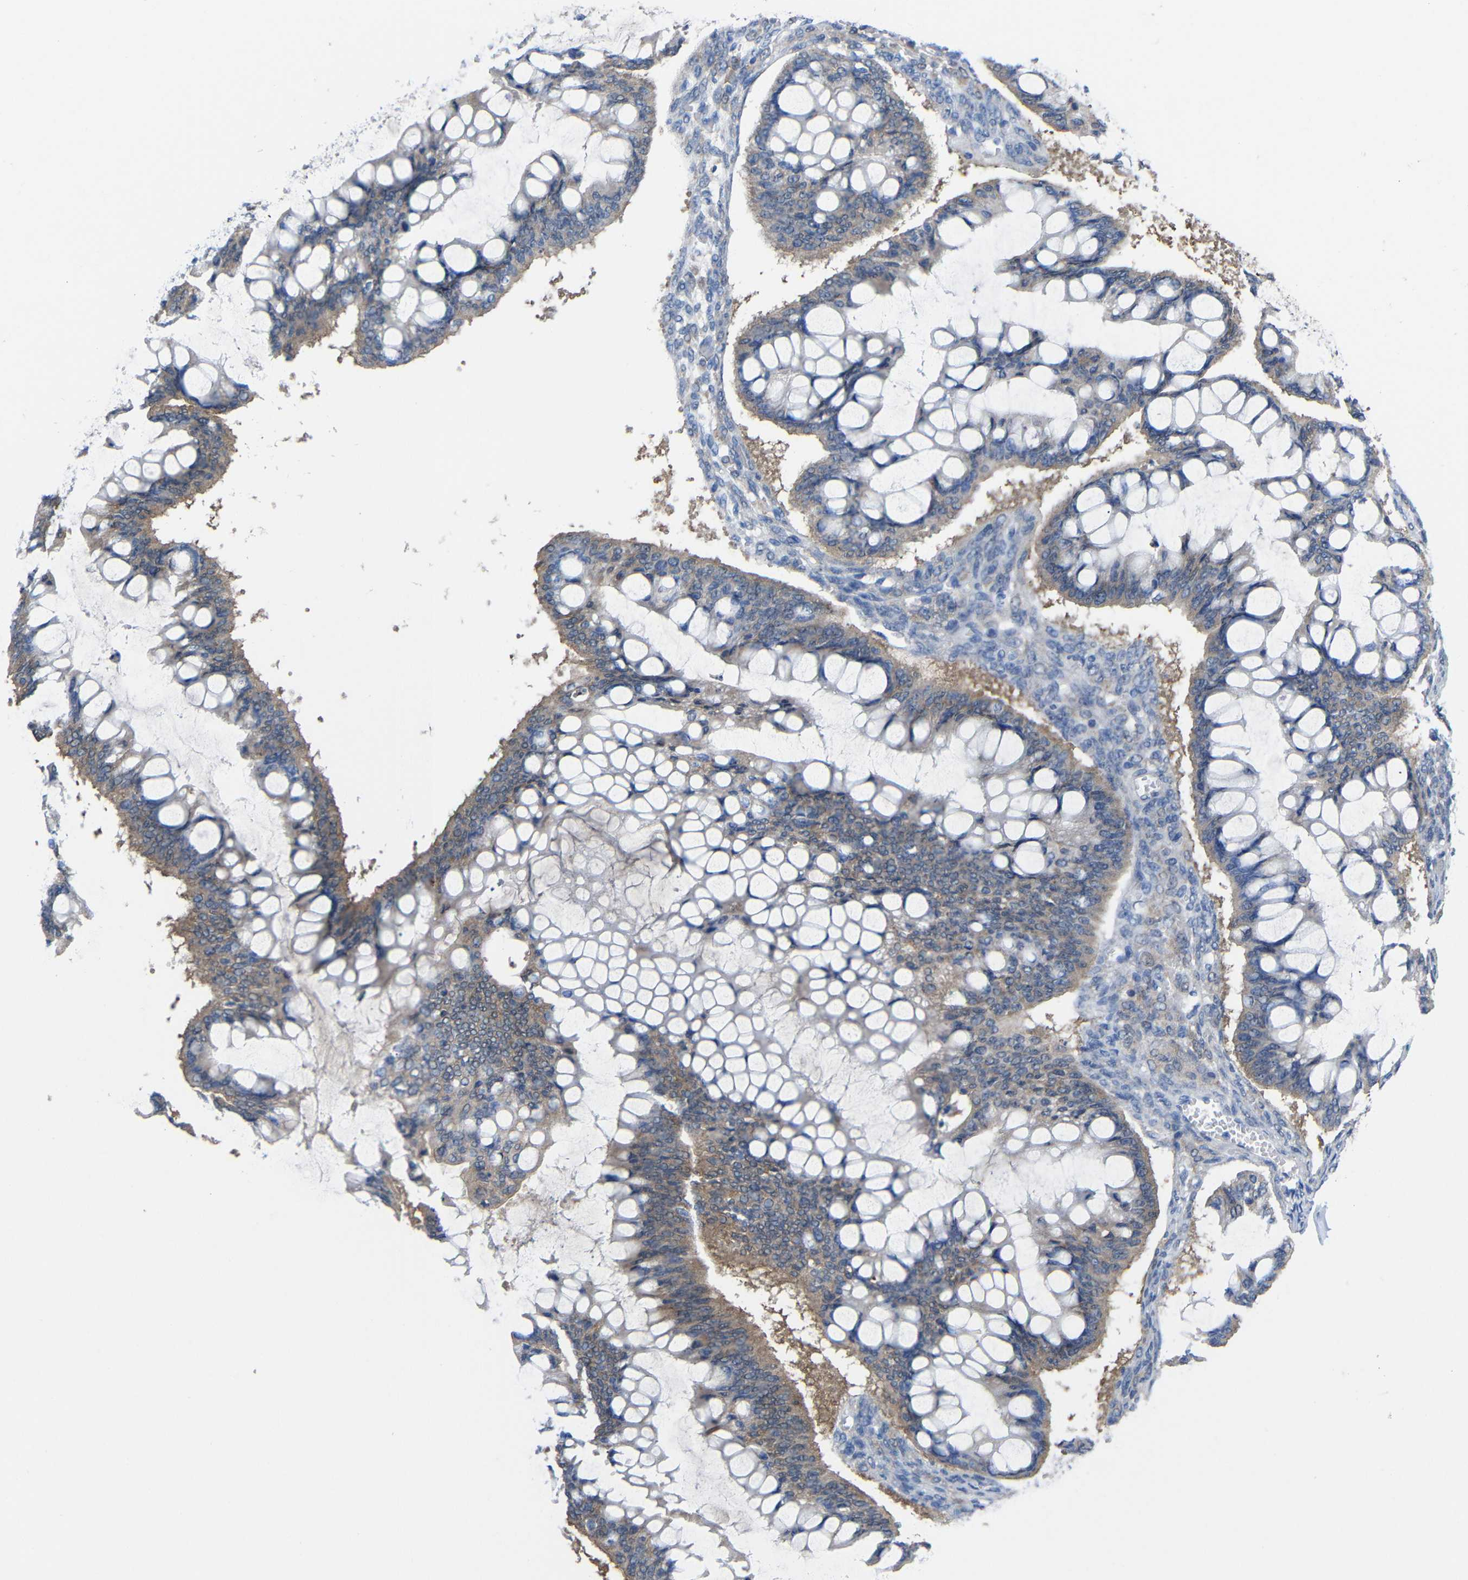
{"staining": {"intensity": "moderate", "quantity": ">75%", "location": "cytoplasmic/membranous"}, "tissue": "ovarian cancer", "cell_type": "Tumor cells", "image_type": "cancer", "snomed": [{"axis": "morphology", "description": "Cystadenocarcinoma, mucinous, NOS"}, {"axis": "topography", "description": "Ovary"}], "caption": "This image demonstrates immunohistochemistry (IHC) staining of human ovarian cancer, with medium moderate cytoplasmic/membranous staining in about >75% of tumor cells.", "gene": "PEBP1", "patient": {"sex": "female", "age": 73}}